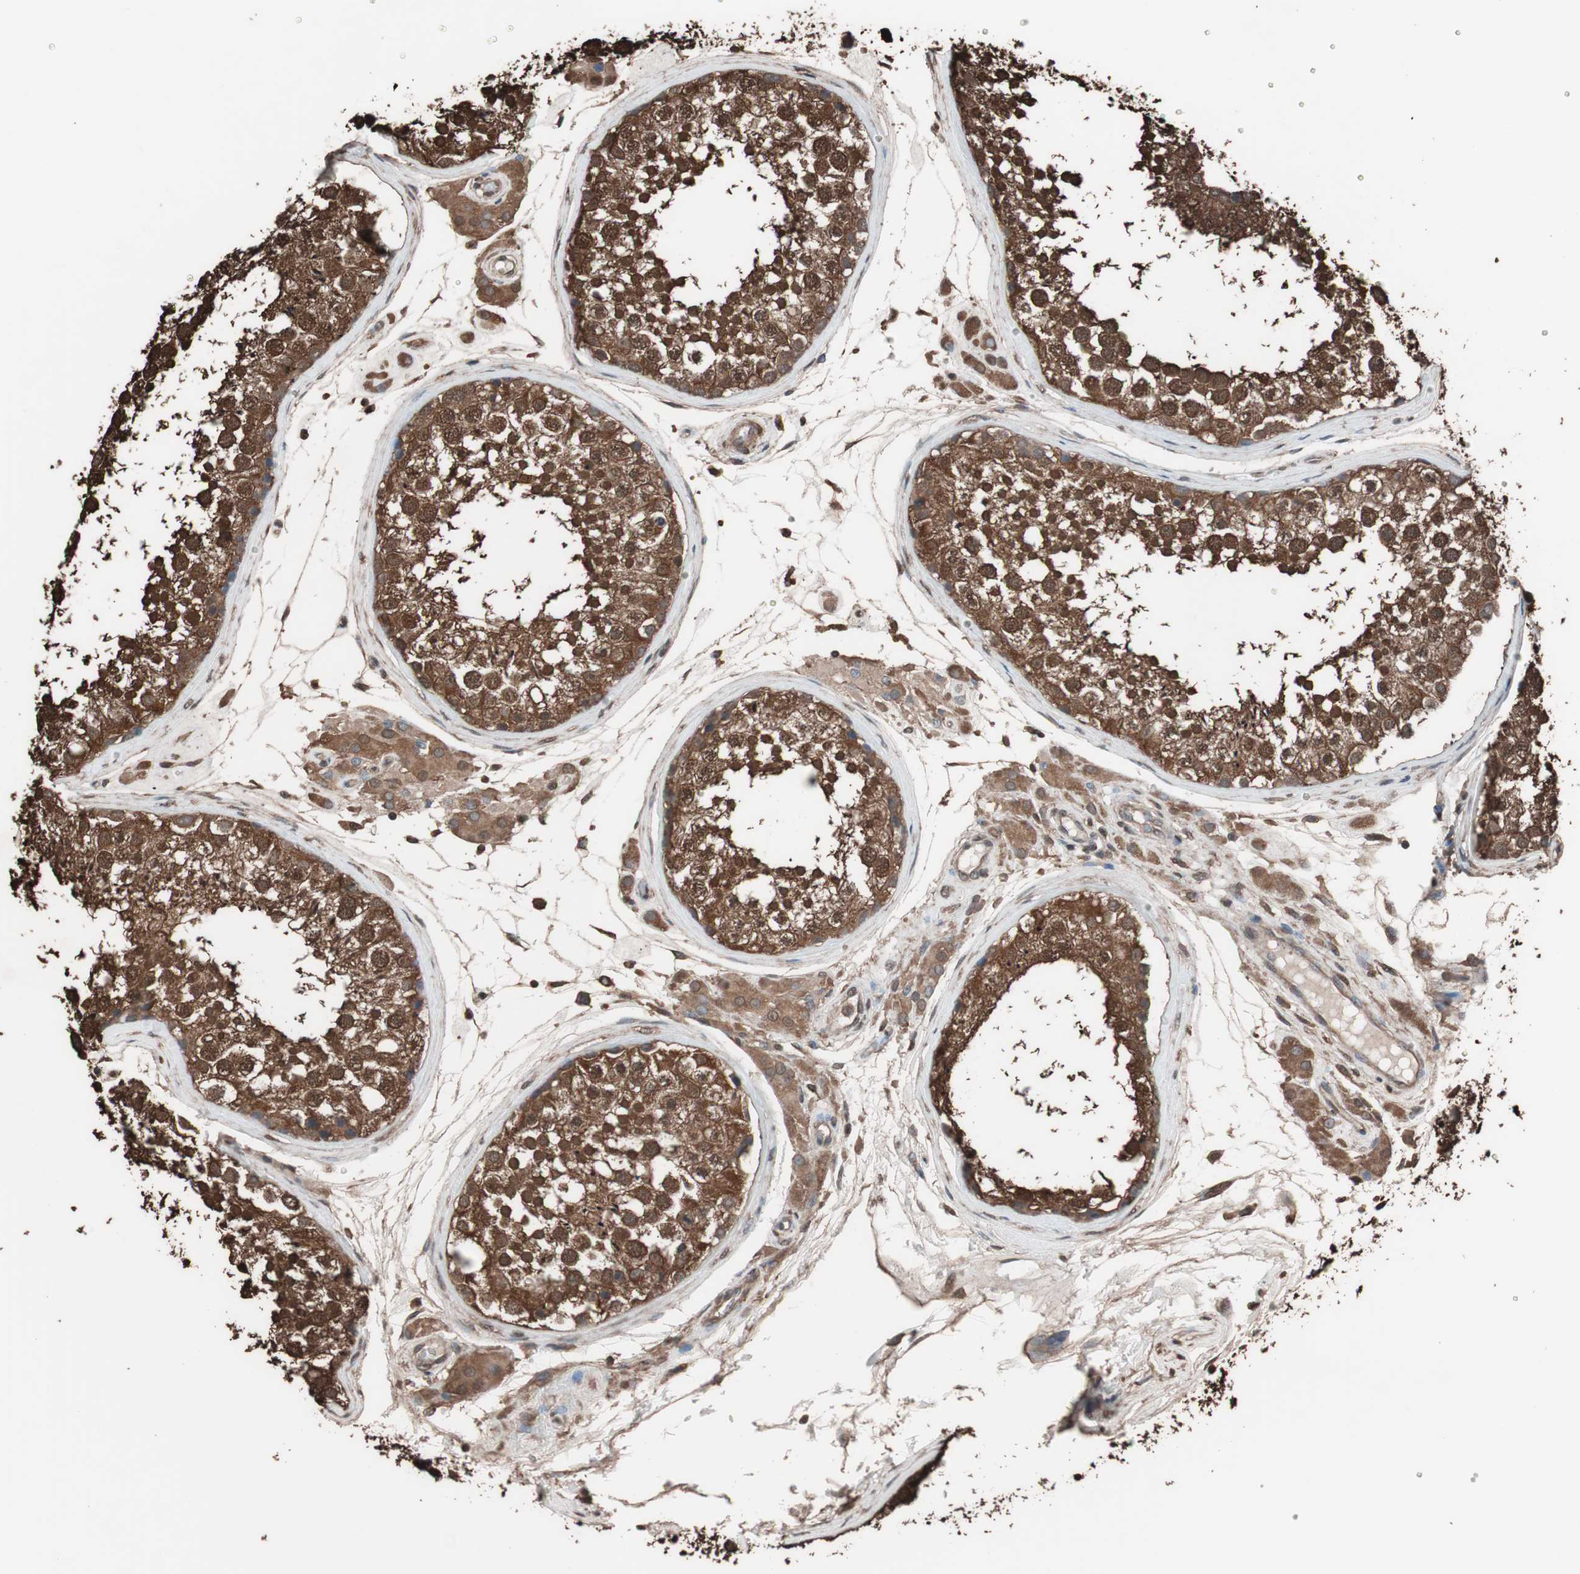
{"staining": {"intensity": "strong", "quantity": ">75%", "location": "cytoplasmic/membranous,nuclear"}, "tissue": "testis", "cell_type": "Cells in seminiferous ducts", "image_type": "normal", "snomed": [{"axis": "morphology", "description": "Normal tissue, NOS"}, {"axis": "topography", "description": "Testis"}], "caption": "The micrograph demonstrates immunohistochemical staining of normal testis. There is strong cytoplasmic/membranous,nuclear expression is present in approximately >75% of cells in seminiferous ducts. (DAB (3,3'-diaminobenzidine) IHC, brown staining for protein, blue staining for nuclei).", "gene": "CALM2", "patient": {"sex": "male", "age": 46}}